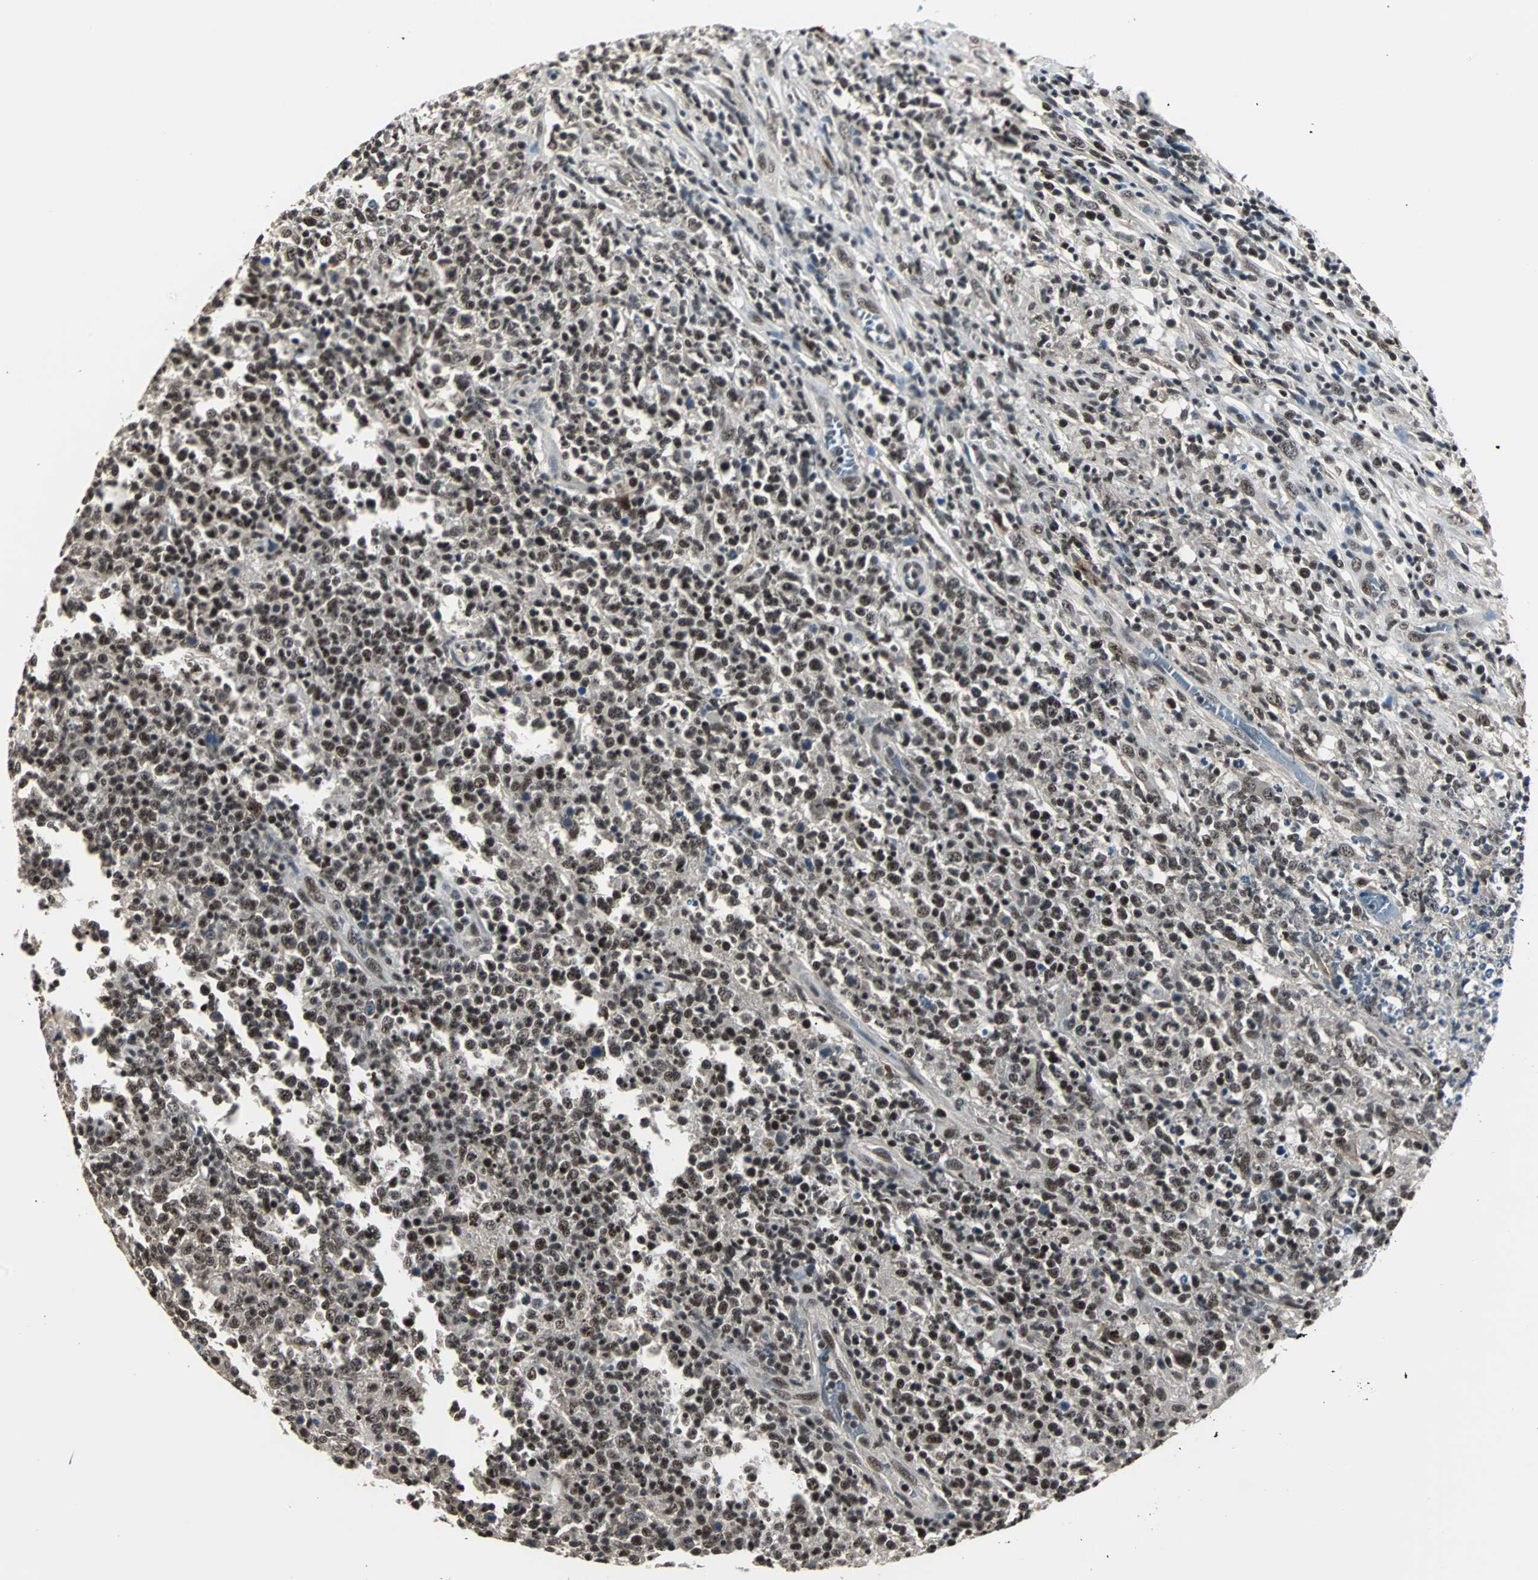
{"staining": {"intensity": "moderate", "quantity": ">75%", "location": "nuclear"}, "tissue": "lymphoma", "cell_type": "Tumor cells", "image_type": "cancer", "snomed": [{"axis": "morphology", "description": "Malignant lymphoma, non-Hodgkin's type, High grade"}, {"axis": "topography", "description": "Lymph node"}], "caption": "Immunohistochemistry (IHC) staining of lymphoma, which displays medium levels of moderate nuclear staining in about >75% of tumor cells indicating moderate nuclear protein positivity. The staining was performed using DAB (brown) for protein detection and nuclei were counterstained in hematoxylin (blue).", "gene": "MKX", "patient": {"sex": "female", "age": 84}}